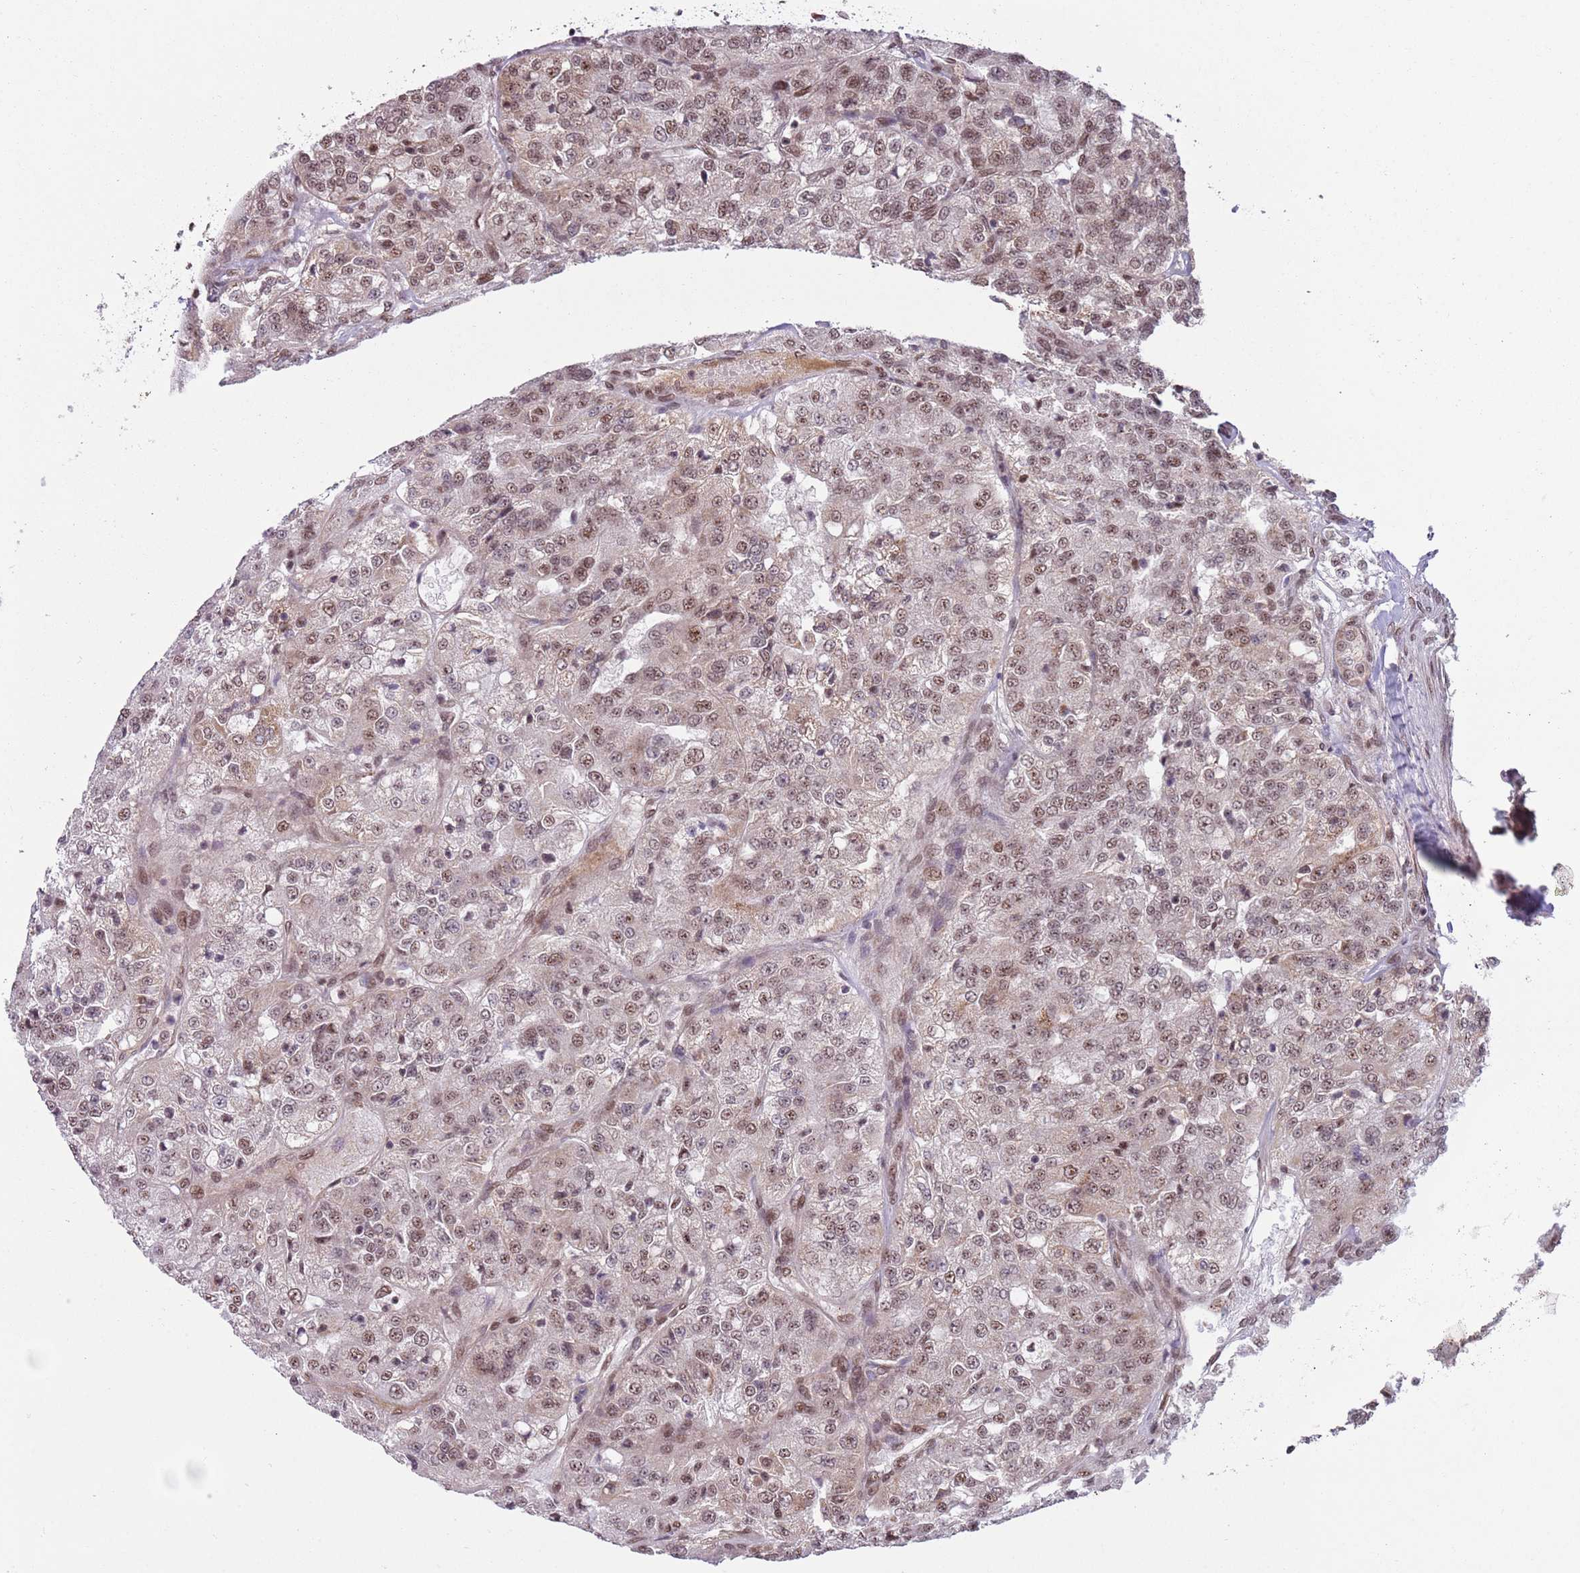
{"staining": {"intensity": "moderate", "quantity": ">75%", "location": "nuclear"}, "tissue": "renal cancer", "cell_type": "Tumor cells", "image_type": "cancer", "snomed": [{"axis": "morphology", "description": "Adenocarcinoma, NOS"}, {"axis": "topography", "description": "Kidney"}], "caption": "This histopathology image demonstrates immunohistochemistry staining of adenocarcinoma (renal), with medium moderate nuclear positivity in about >75% of tumor cells.", "gene": "SIPA1L3", "patient": {"sex": "female", "age": 63}}